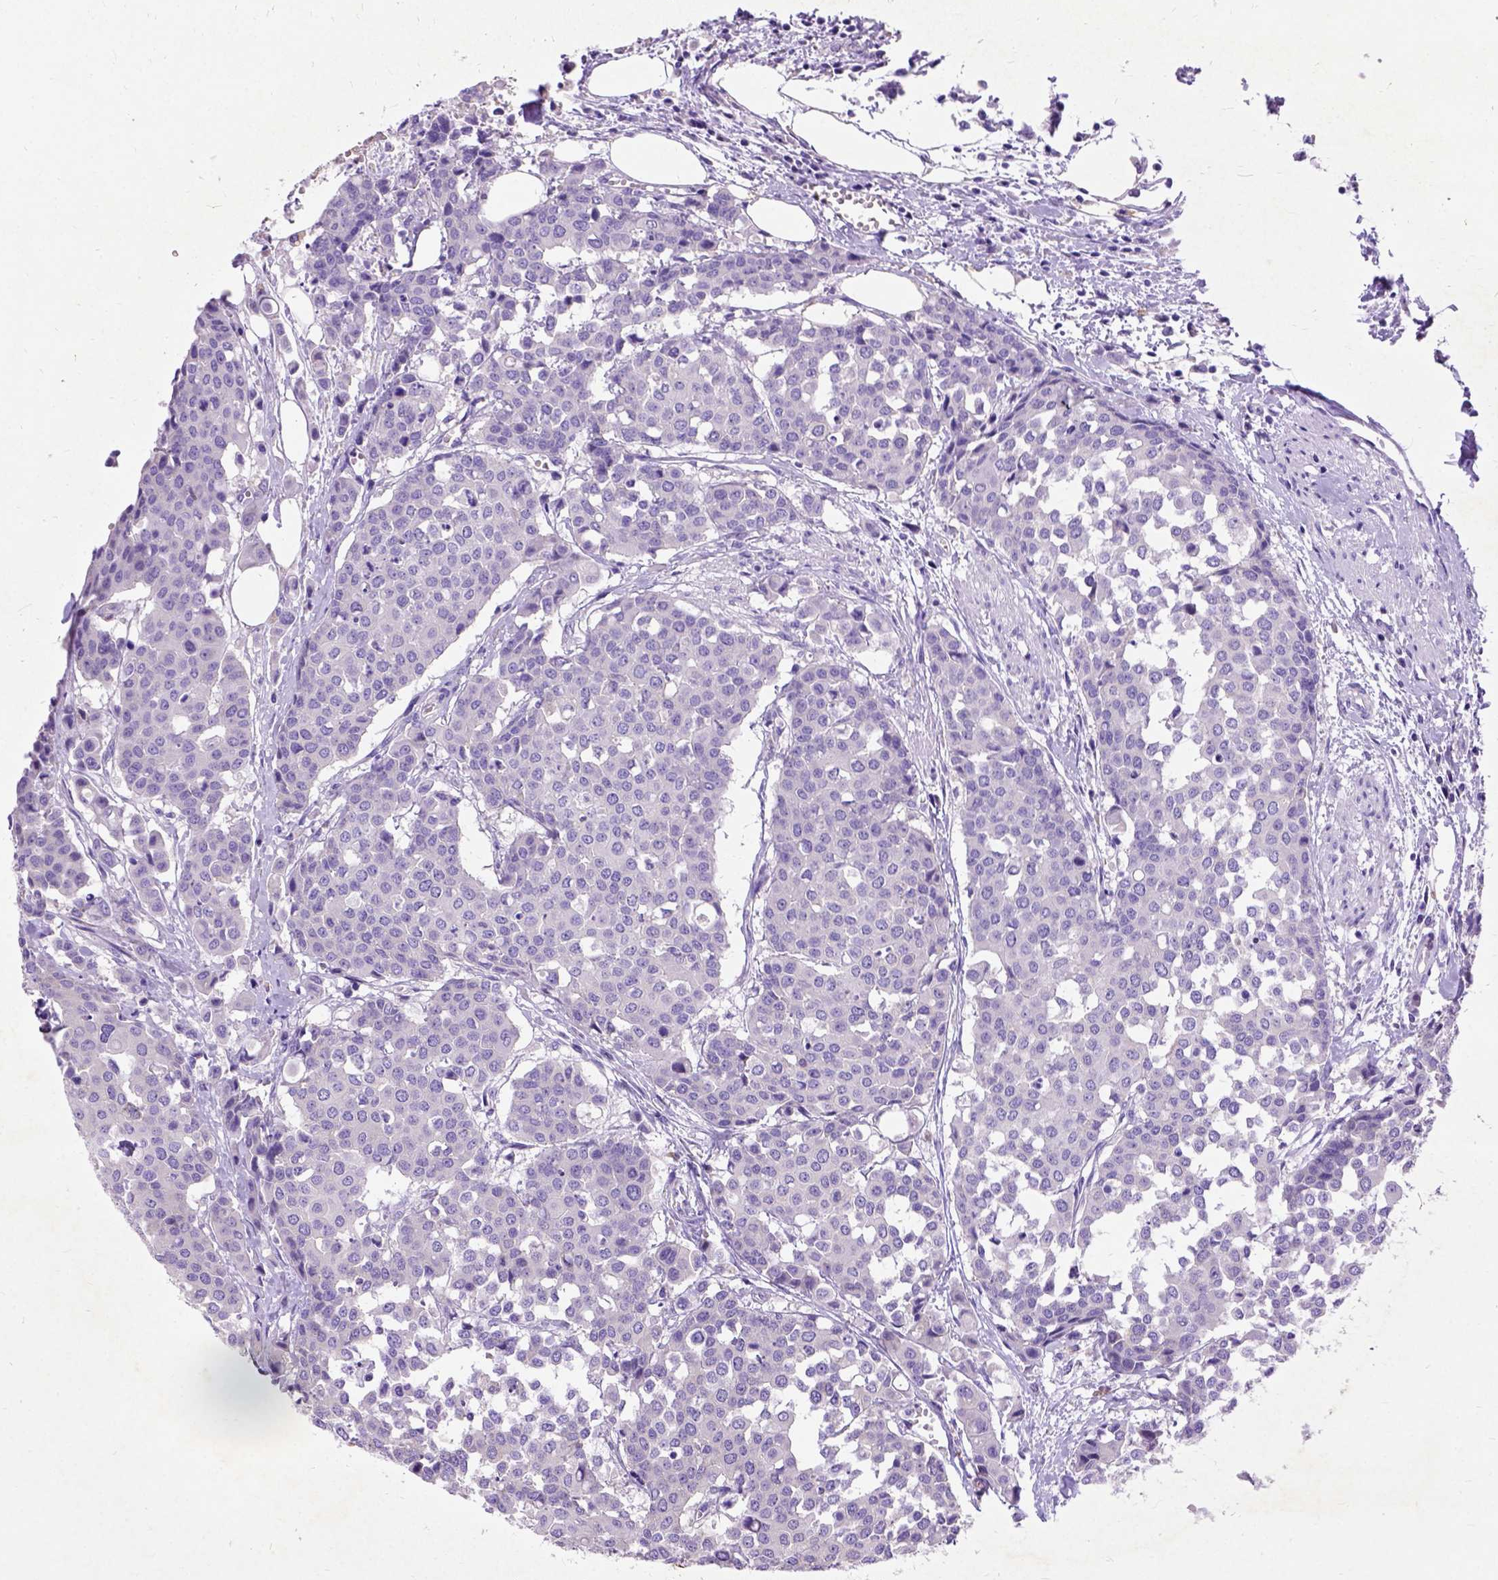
{"staining": {"intensity": "negative", "quantity": "none", "location": "none"}, "tissue": "carcinoid", "cell_type": "Tumor cells", "image_type": "cancer", "snomed": [{"axis": "morphology", "description": "Carcinoid, malignant, NOS"}, {"axis": "topography", "description": "Colon"}], "caption": "Immunohistochemistry micrograph of human carcinoid (malignant) stained for a protein (brown), which demonstrates no staining in tumor cells. (DAB immunohistochemistry (IHC), high magnification).", "gene": "CFAP54", "patient": {"sex": "male", "age": 81}}